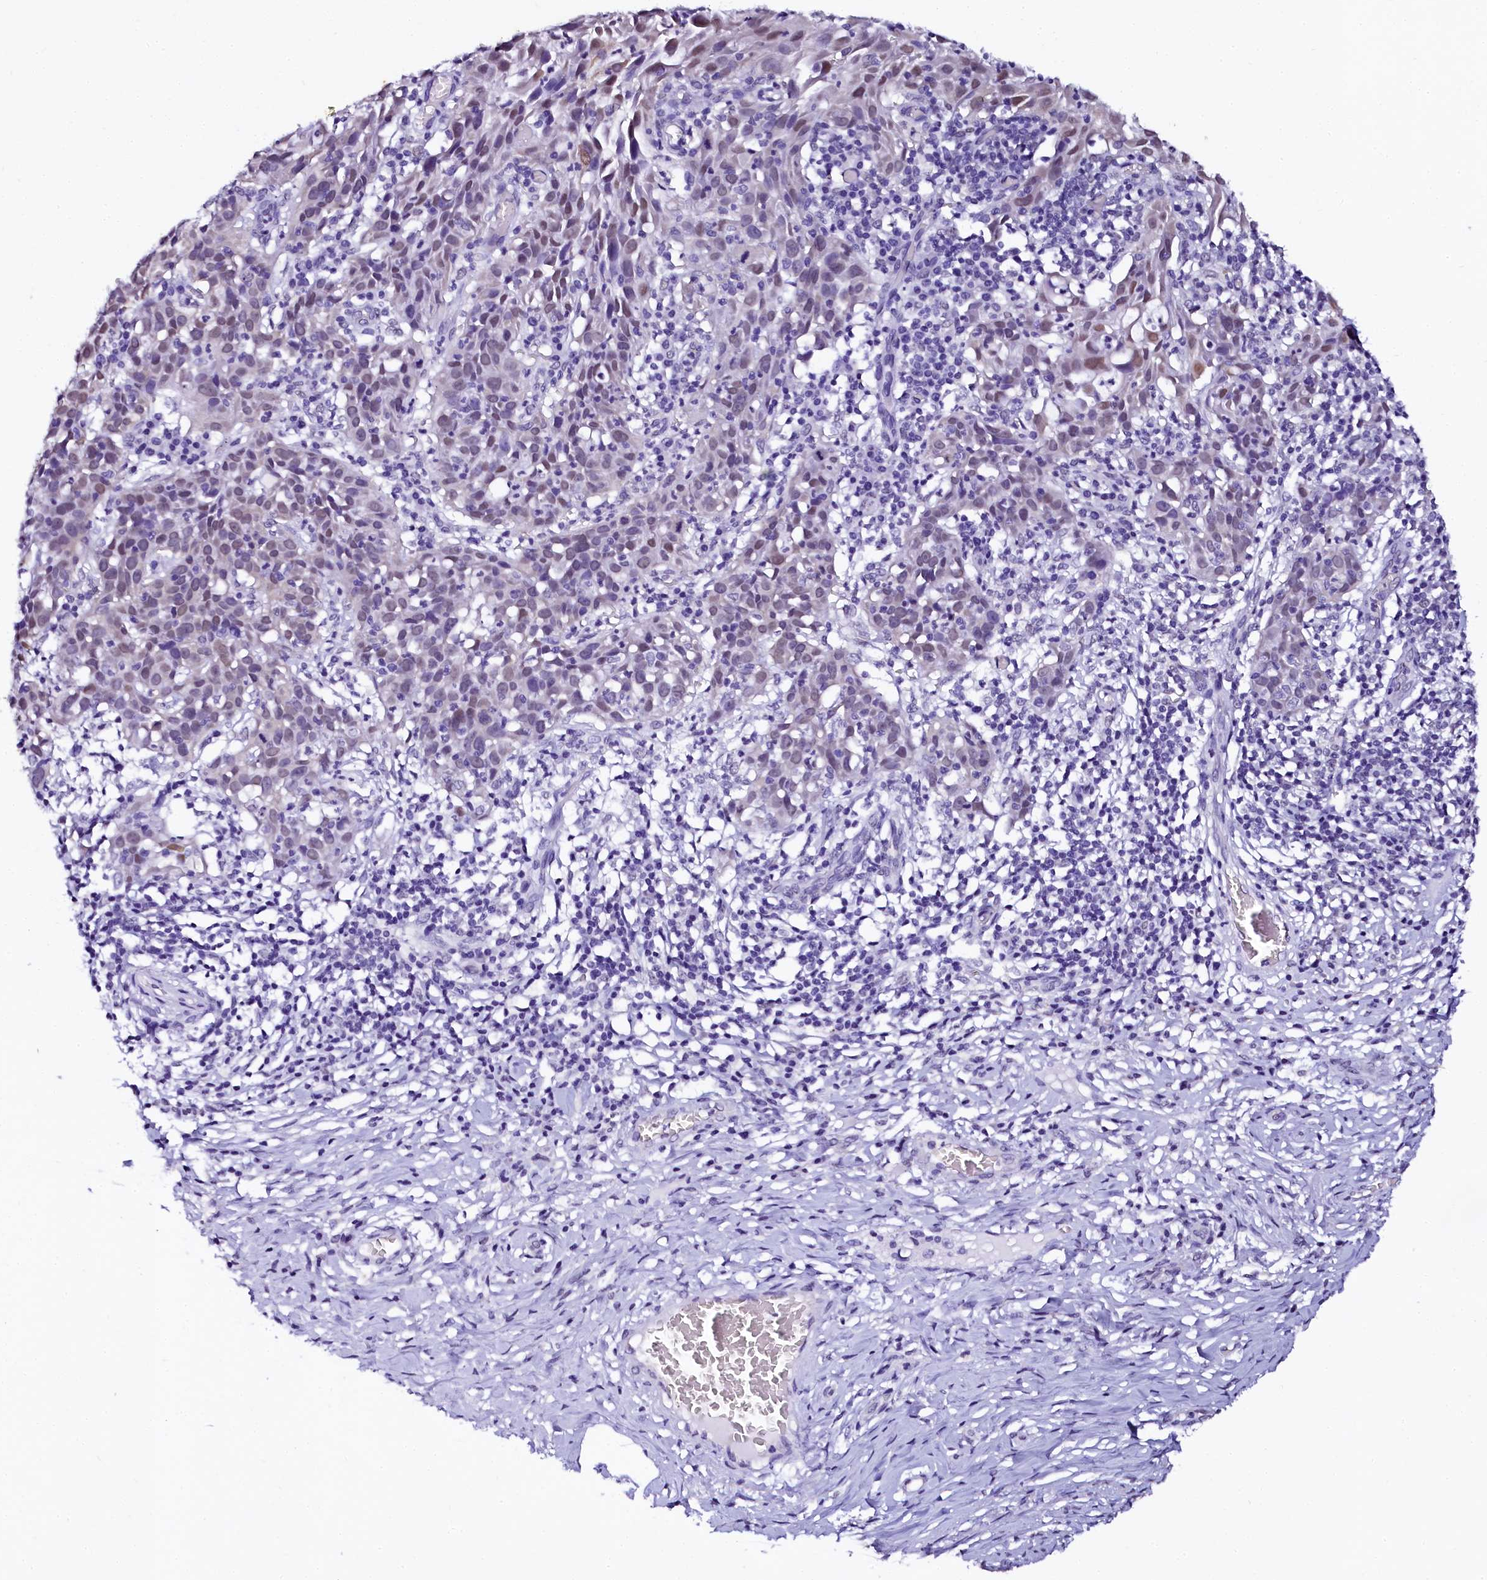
{"staining": {"intensity": "weak", "quantity": "25%-75%", "location": "nuclear"}, "tissue": "cervical cancer", "cell_type": "Tumor cells", "image_type": "cancer", "snomed": [{"axis": "morphology", "description": "Squamous cell carcinoma, NOS"}, {"axis": "topography", "description": "Cervix"}], "caption": "Protein staining of squamous cell carcinoma (cervical) tissue displays weak nuclear positivity in approximately 25%-75% of tumor cells.", "gene": "SORD", "patient": {"sex": "female", "age": 50}}